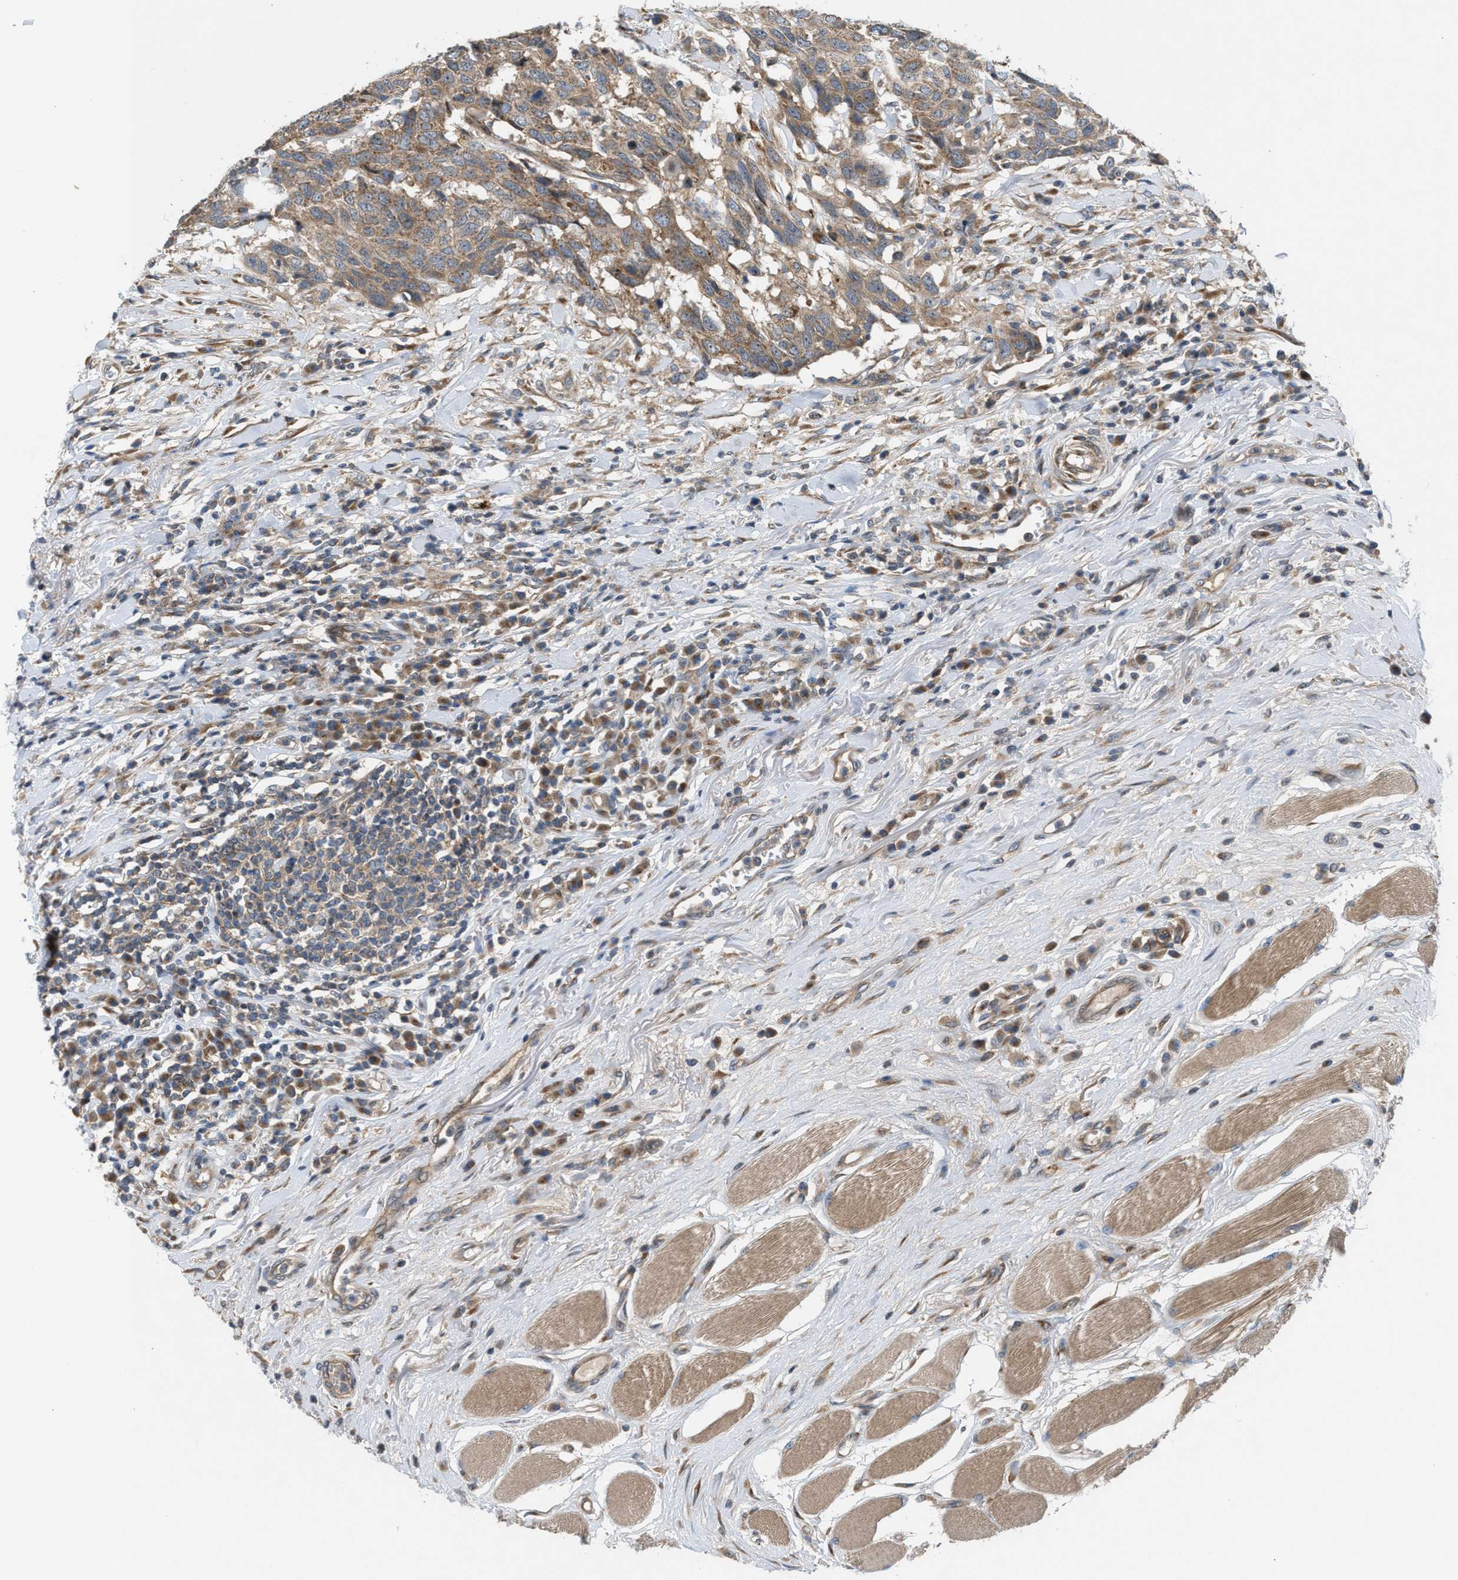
{"staining": {"intensity": "weak", "quantity": ">75%", "location": "cytoplasmic/membranous"}, "tissue": "head and neck cancer", "cell_type": "Tumor cells", "image_type": "cancer", "snomed": [{"axis": "morphology", "description": "Squamous cell carcinoma, NOS"}, {"axis": "topography", "description": "Head-Neck"}], "caption": "Brown immunohistochemical staining in head and neck cancer (squamous cell carcinoma) shows weak cytoplasmic/membranous staining in approximately >75% of tumor cells.", "gene": "CYB5D1", "patient": {"sex": "male", "age": 66}}